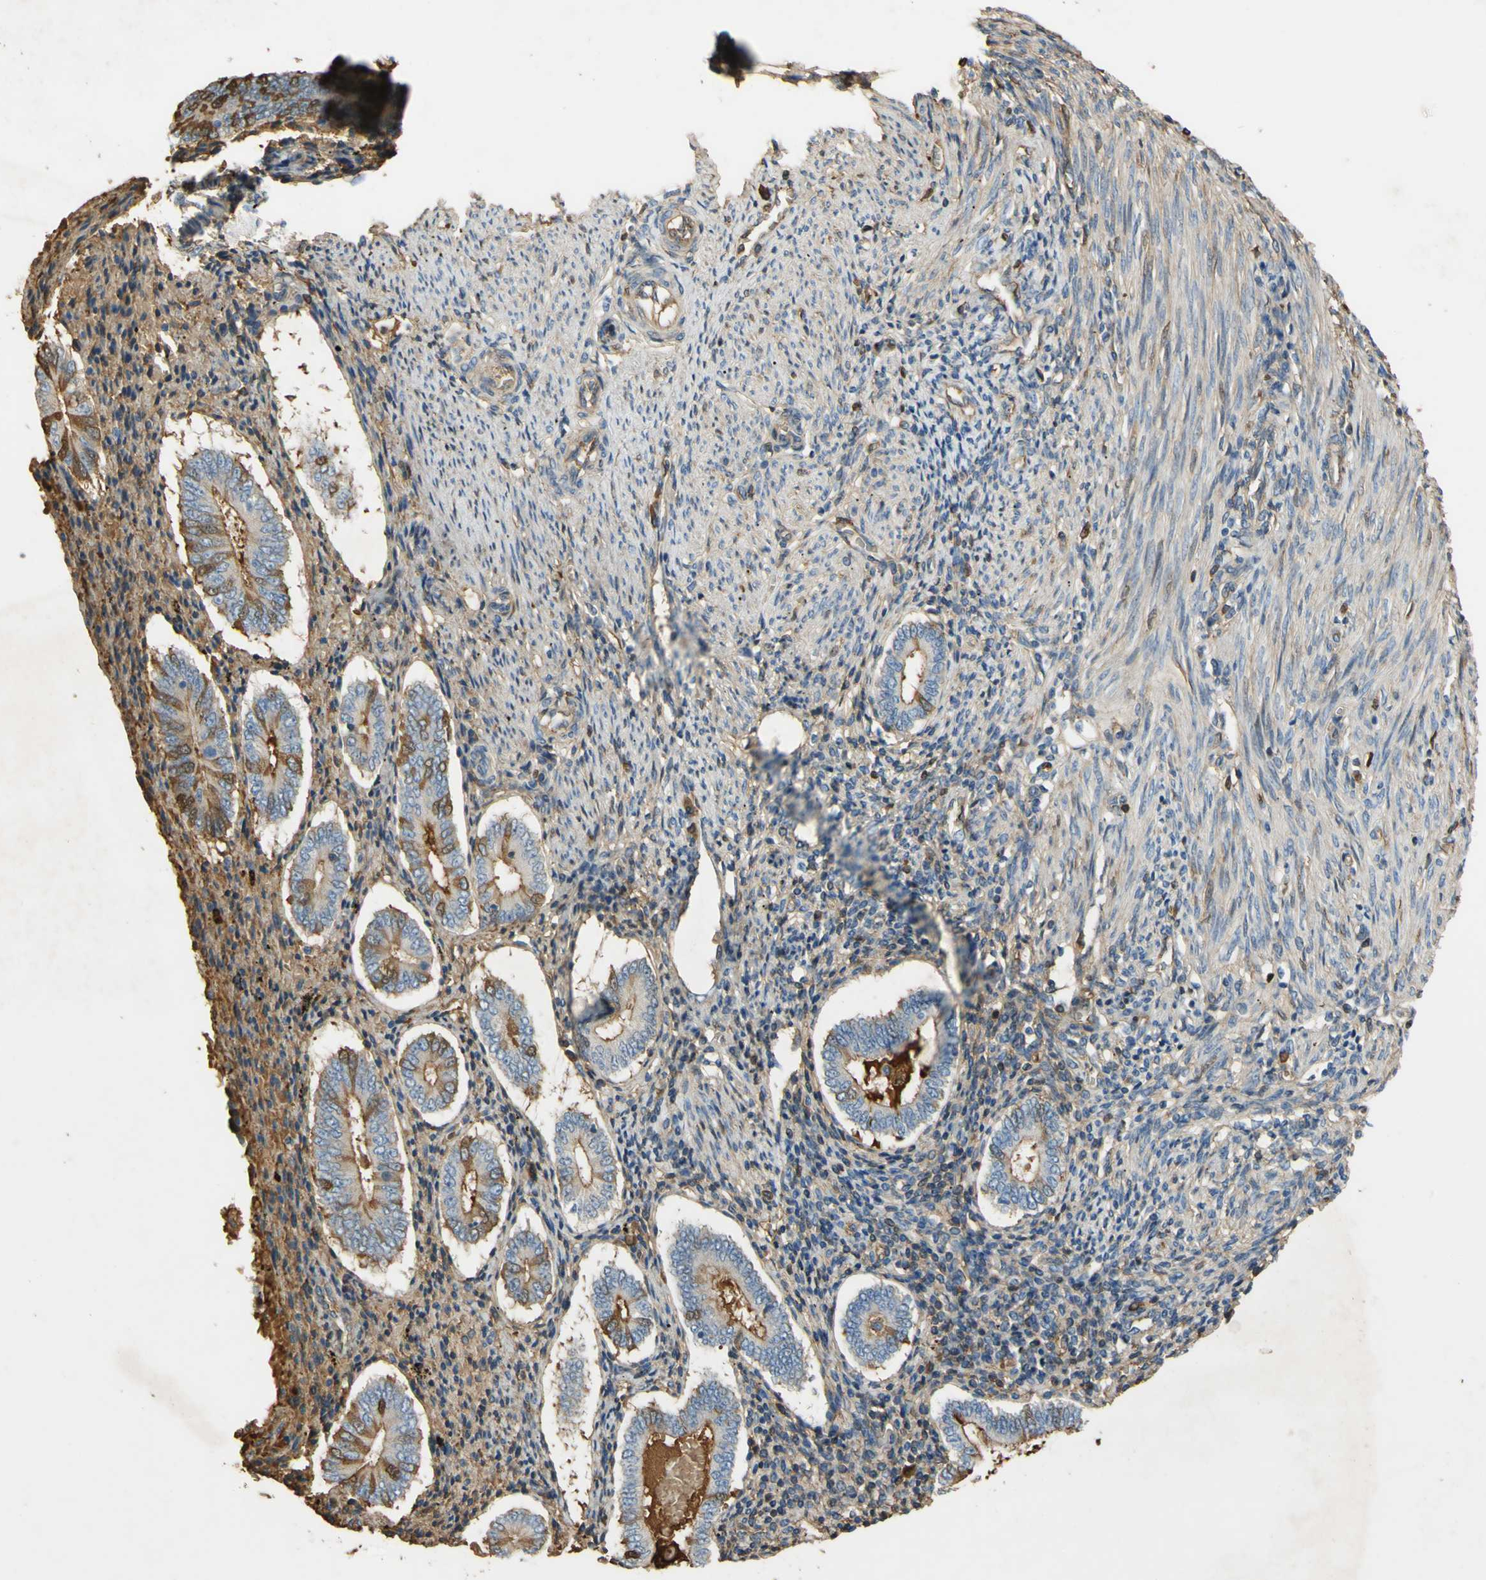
{"staining": {"intensity": "moderate", "quantity": "25%-75%", "location": "cytoplasmic/membranous"}, "tissue": "endometrium", "cell_type": "Cells in endometrial stroma", "image_type": "normal", "snomed": [{"axis": "morphology", "description": "Normal tissue, NOS"}, {"axis": "topography", "description": "Endometrium"}], "caption": "Immunohistochemical staining of benign human endometrium shows medium levels of moderate cytoplasmic/membranous positivity in approximately 25%-75% of cells in endometrial stroma. The staining was performed using DAB, with brown indicating positive protein expression. Nuclei are stained blue with hematoxylin.", "gene": "TIMP2", "patient": {"sex": "female", "age": 42}}